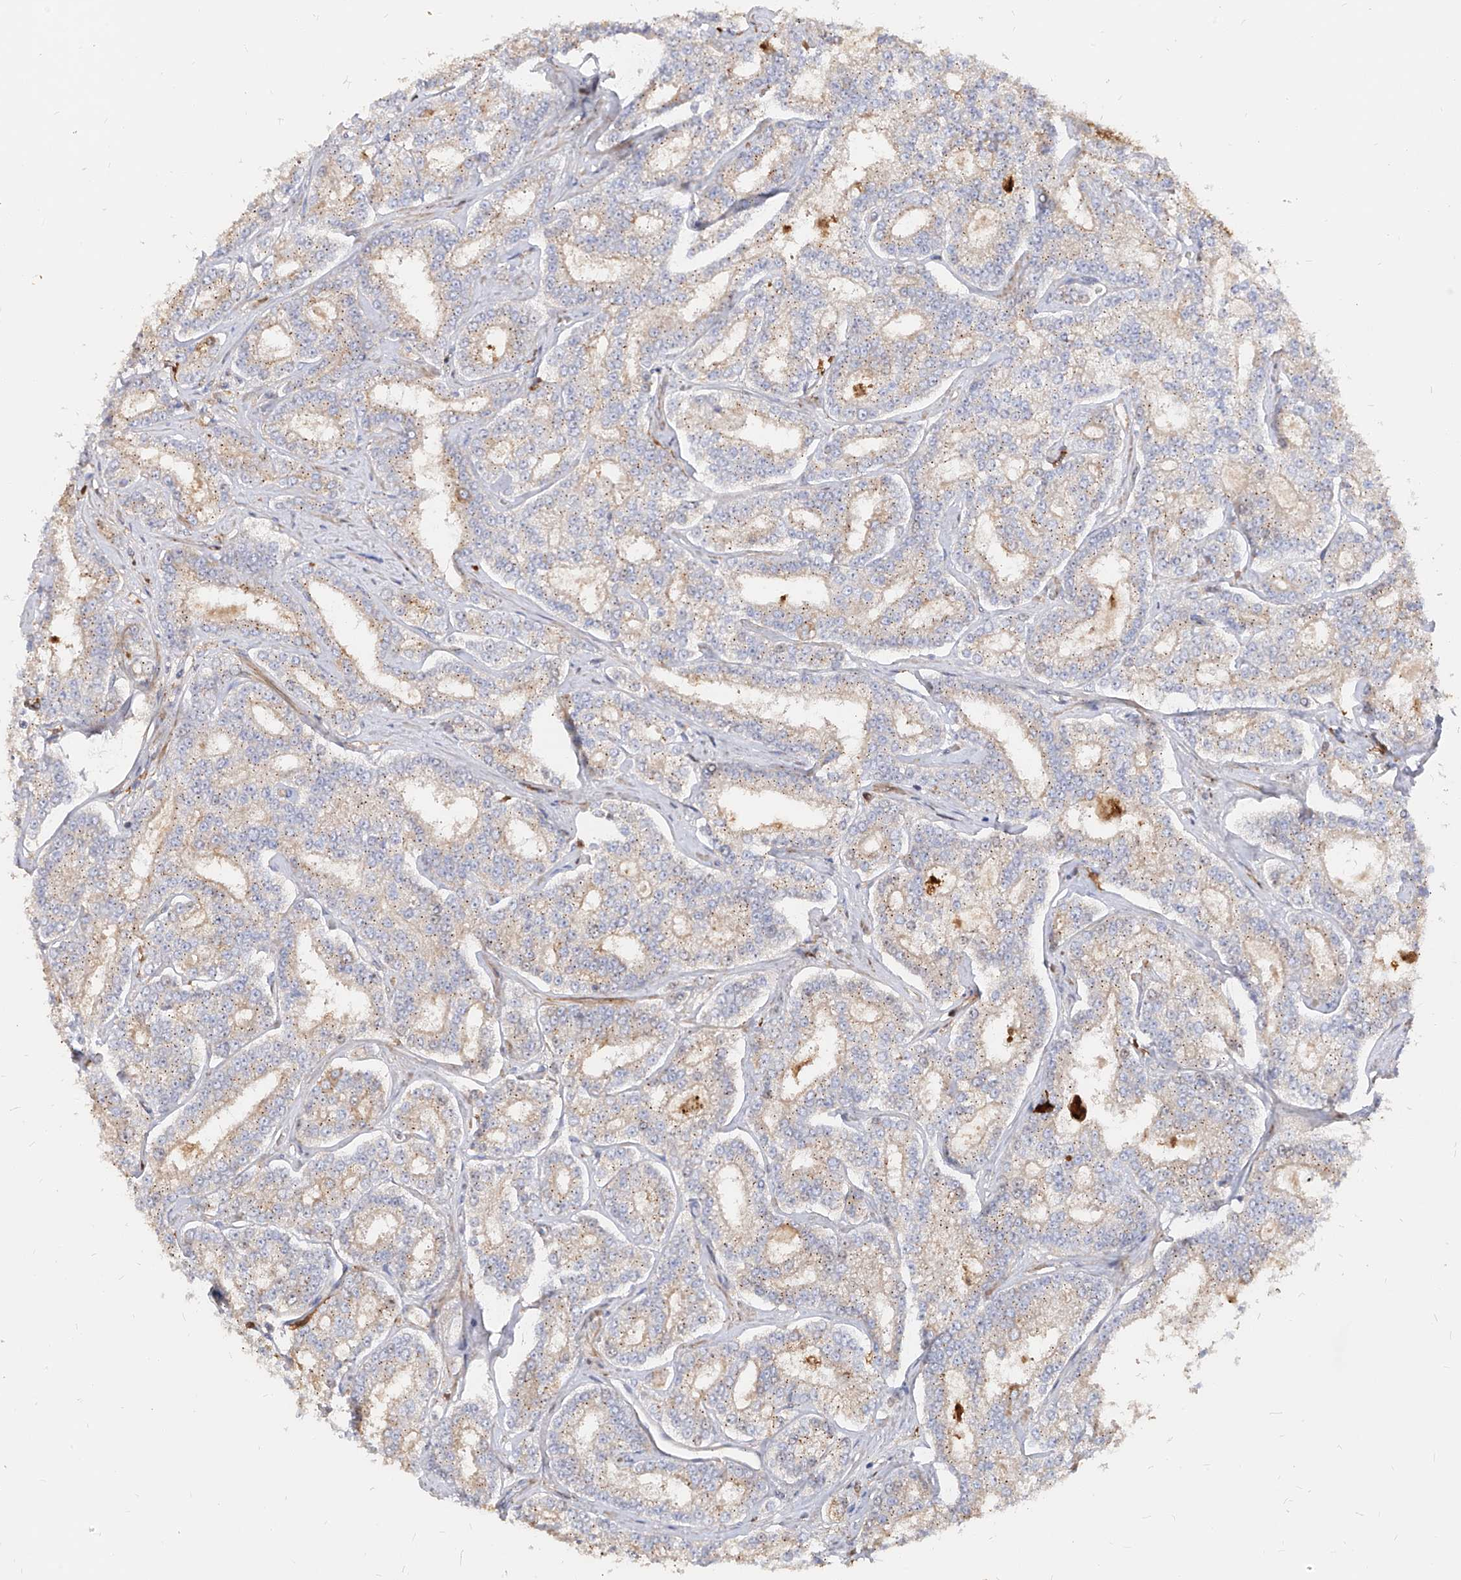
{"staining": {"intensity": "weak", "quantity": "25%-75%", "location": "cytoplasmic/membranous"}, "tissue": "prostate cancer", "cell_type": "Tumor cells", "image_type": "cancer", "snomed": [{"axis": "morphology", "description": "Normal tissue, NOS"}, {"axis": "morphology", "description": "Adenocarcinoma, High grade"}, {"axis": "topography", "description": "Prostate"}], "caption": "High-power microscopy captured an immunohistochemistry (IHC) histopathology image of prostate cancer, revealing weak cytoplasmic/membranous staining in approximately 25%-75% of tumor cells.", "gene": "KYNU", "patient": {"sex": "male", "age": 83}}